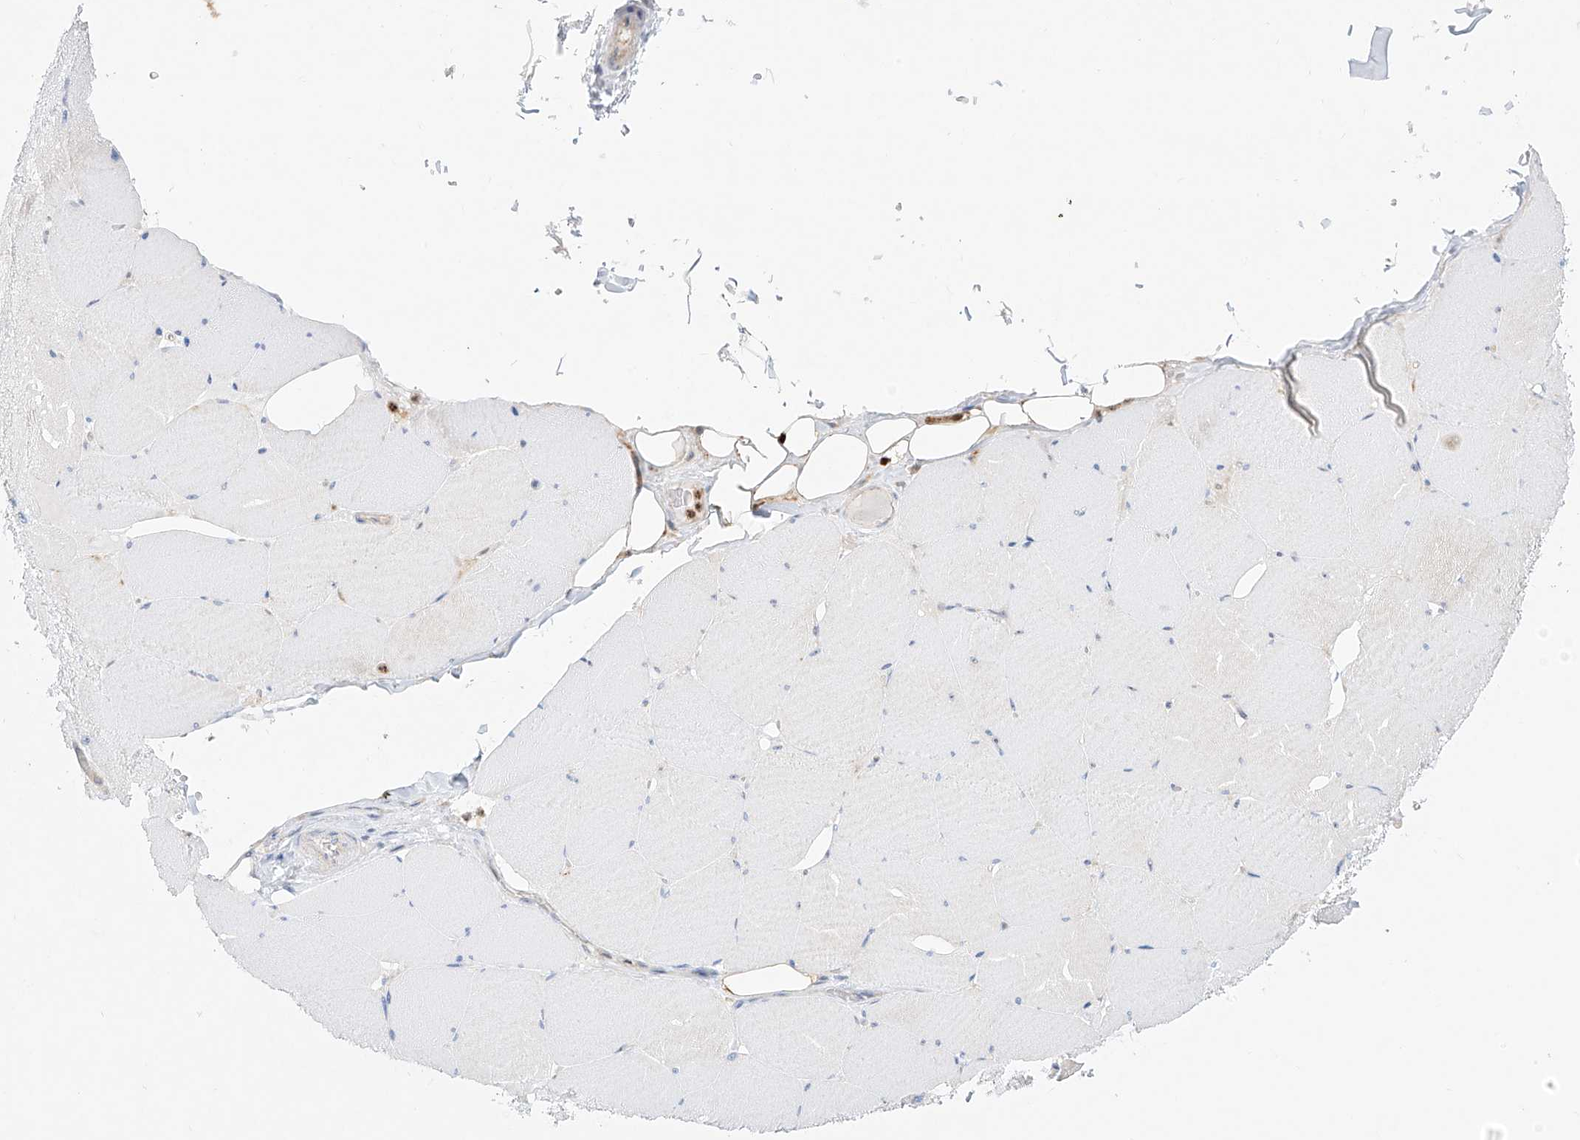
{"staining": {"intensity": "negative", "quantity": "none", "location": "none"}, "tissue": "skeletal muscle", "cell_type": "Myocytes", "image_type": "normal", "snomed": [{"axis": "morphology", "description": "Normal tissue, NOS"}, {"axis": "topography", "description": "Skeletal muscle"}, {"axis": "topography", "description": "Head-Neck"}], "caption": "Immunohistochemistry photomicrograph of unremarkable human skeletal muscle stained for a protein (brown), which exhibits no positivity in myocytes.", "gene": "SNU13", "patient": {"sex": "male", "age": 66}}